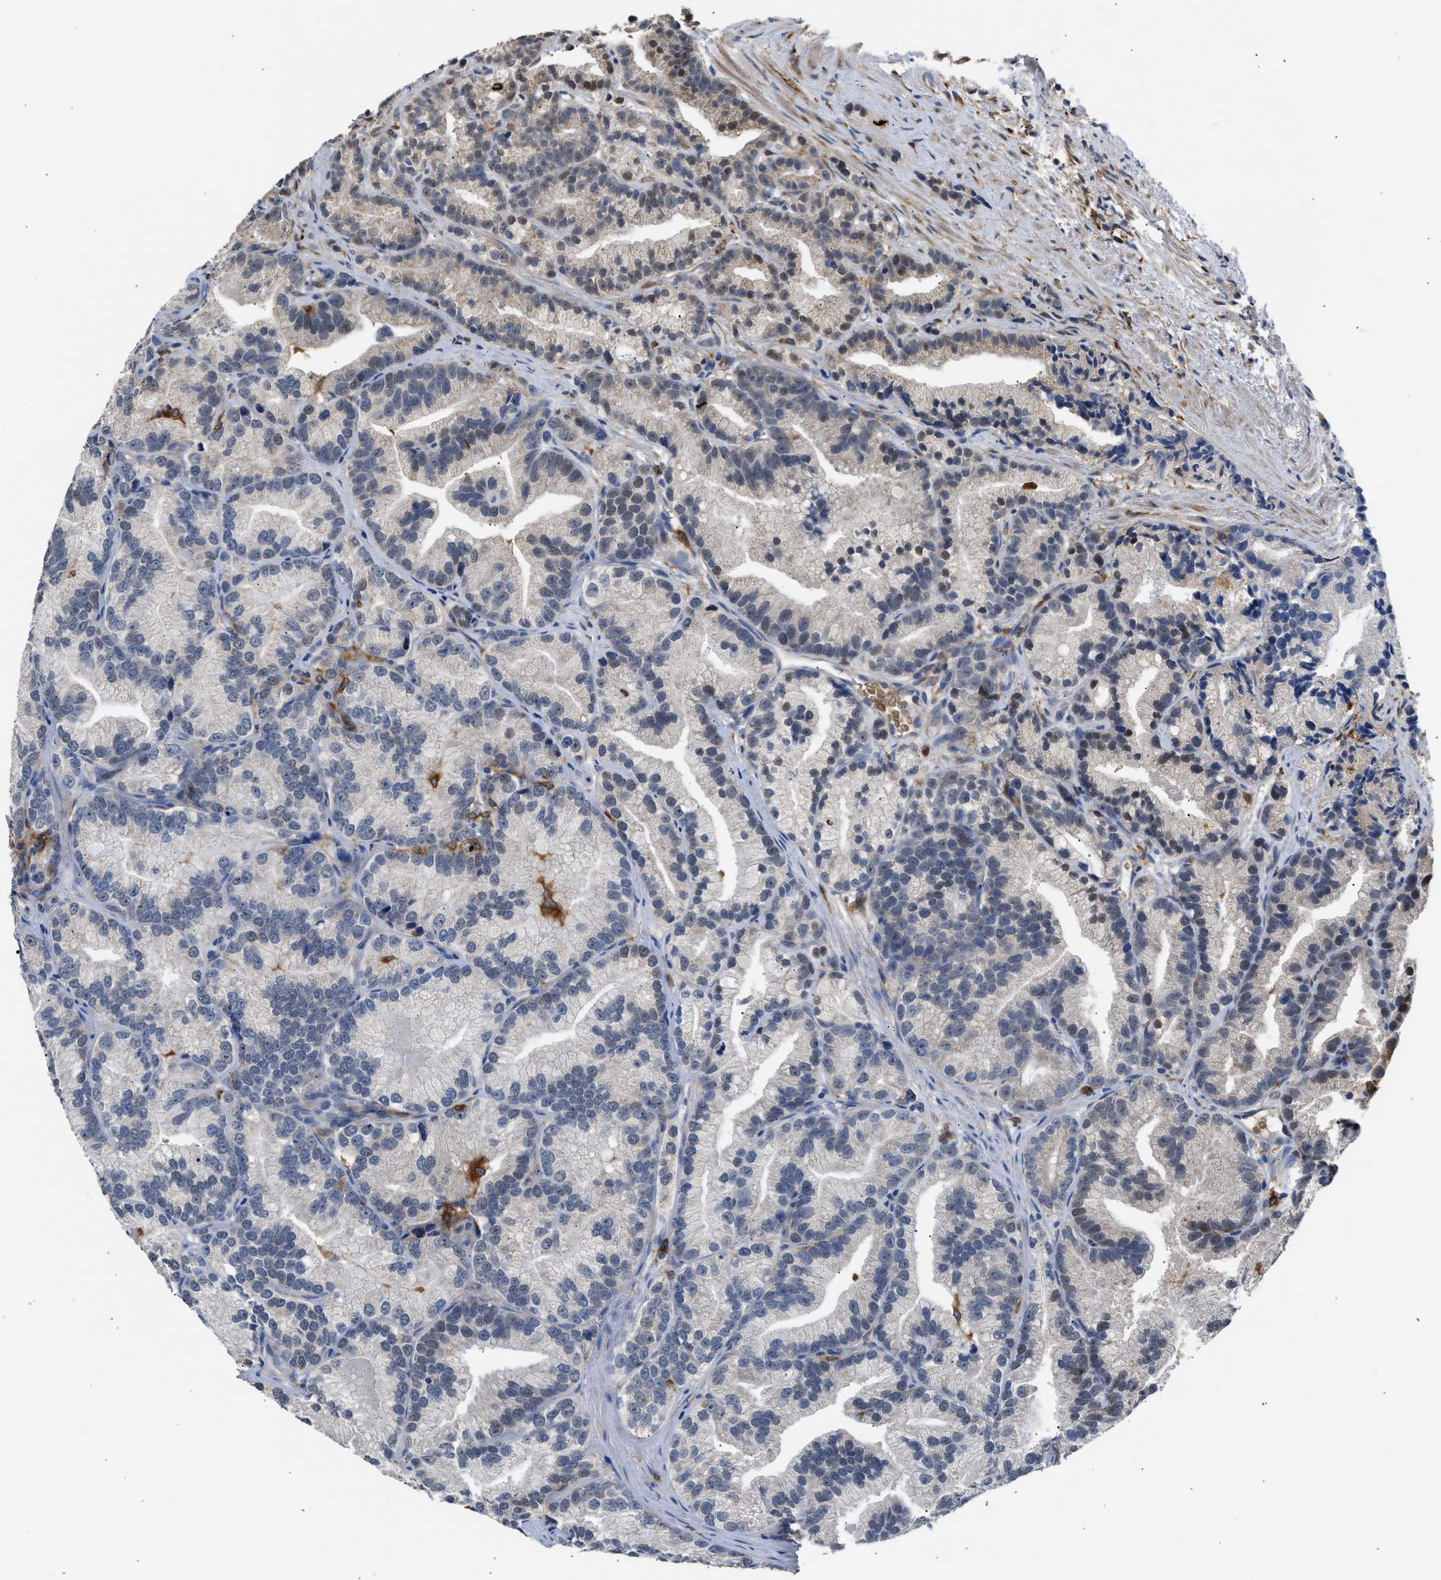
{"staining": {"intensity": "weak", "quantity": "<25%", "location": "nuclear"}, "tissue": "prostate cancer", "cell_type": "Tumor cells", "image_type": "cancer", "snomed": [{"axis": "morphology", "description": "Adenocarcinoma, Low grade"}, {"axis": "topography", "description": "Prostate"}], "caption": "Tumor cells are negative for brown protein staining in prostate adenocarcinoma (low-grade).", "gene": "RAB31", "patient": {"sex": "male", "age": 89}}